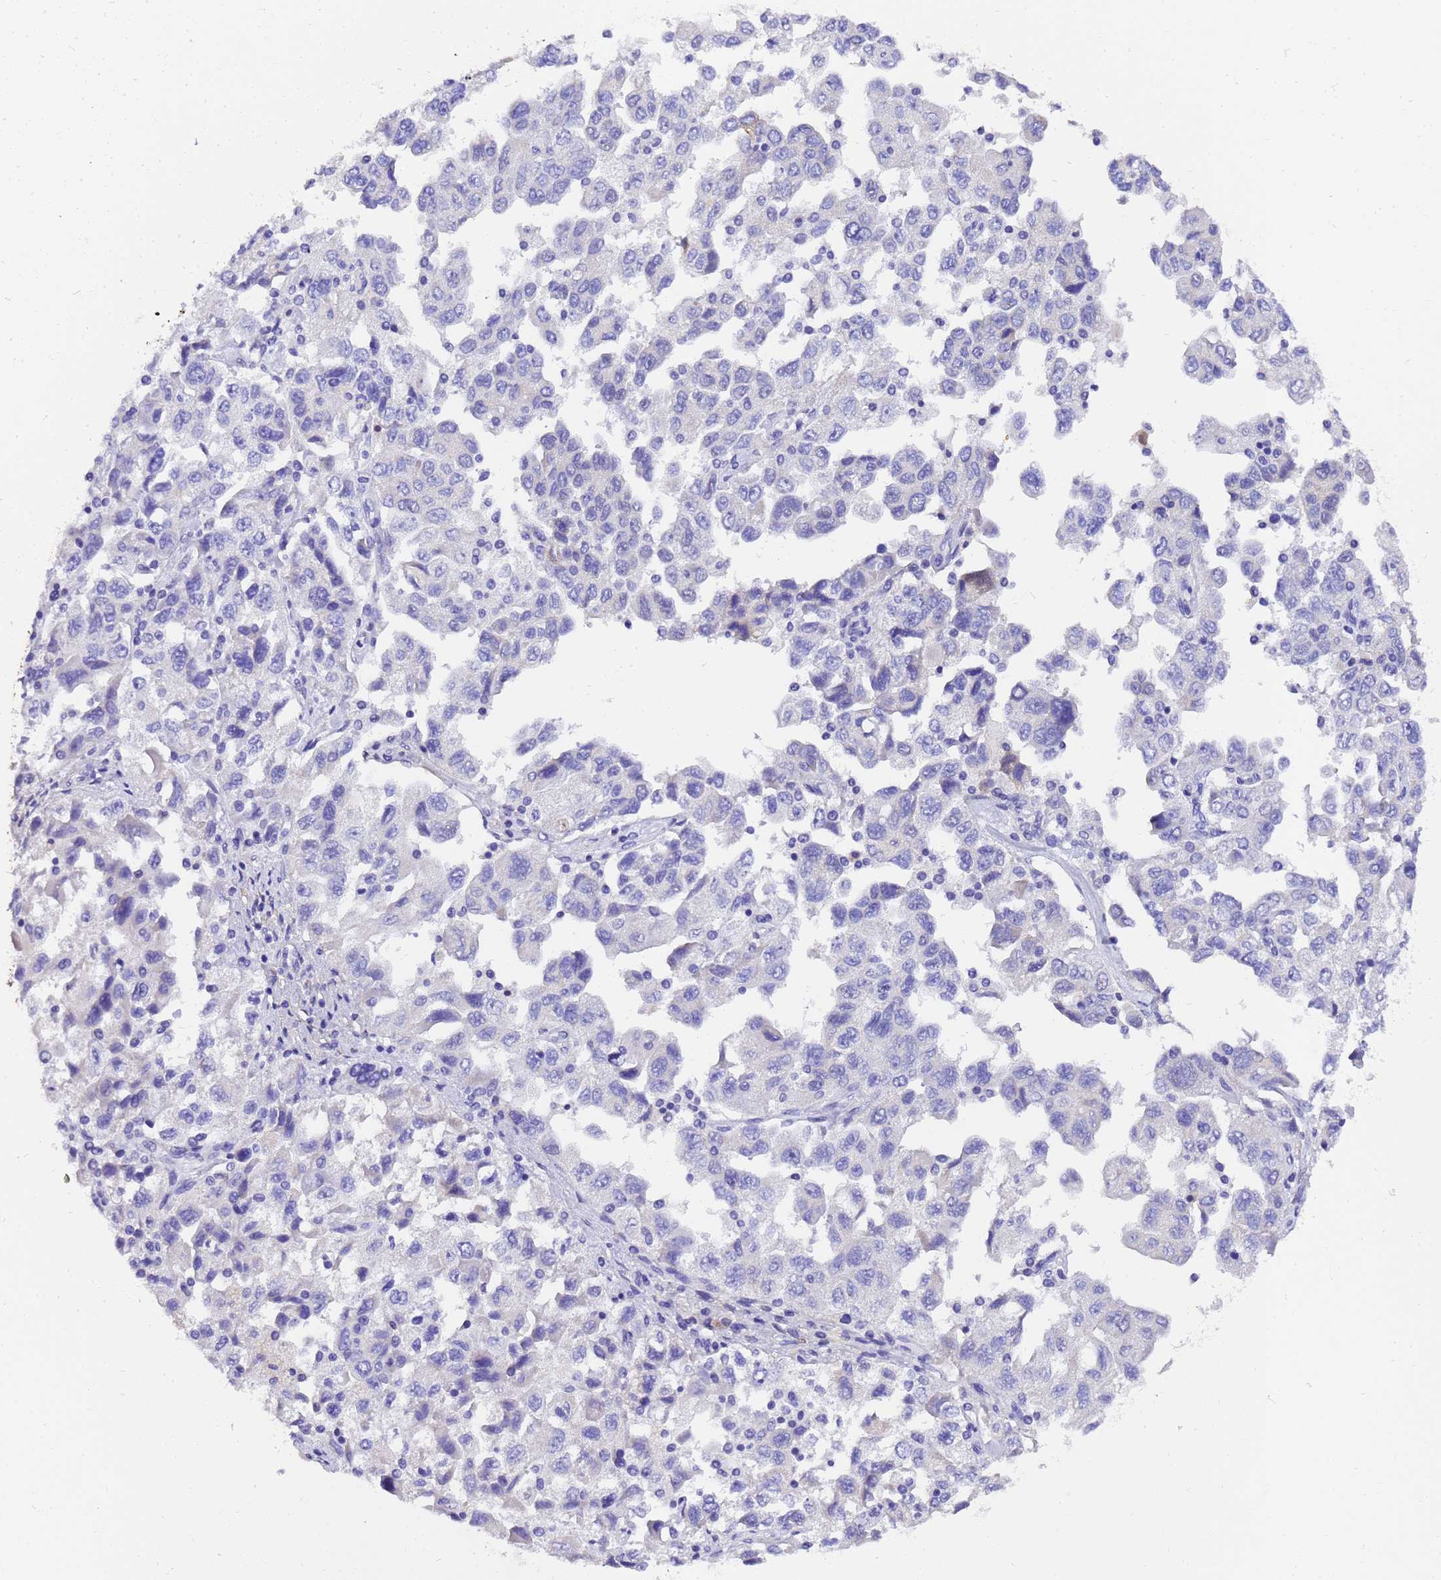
{"staining": {"intensity": "negative", "quantity": "none", "location": "none"}, "tissue": "ovarian cancer", "cell_type": "Tumor cells", "image_type": "cancer", "snomed": [{"axis": "morphology", "description": "Carcinoma, NOS"}, {"axis": "morphology", "description": "Cystadenocarcinoma, serous, NOS"}, {"axis": "topography", "description": "Ovary"}], "caption": "Photomicrograph shows no significant protein expression in tumor cells of ovarian cancer (serous cystadenocarcinoma). Brightfield microscopy of IHC stained with DAB (brown) and hematoxylin (blue), captured at high magnification.", "gene": "HSPB6", "patient": {"sex": "female", "age": 69}}